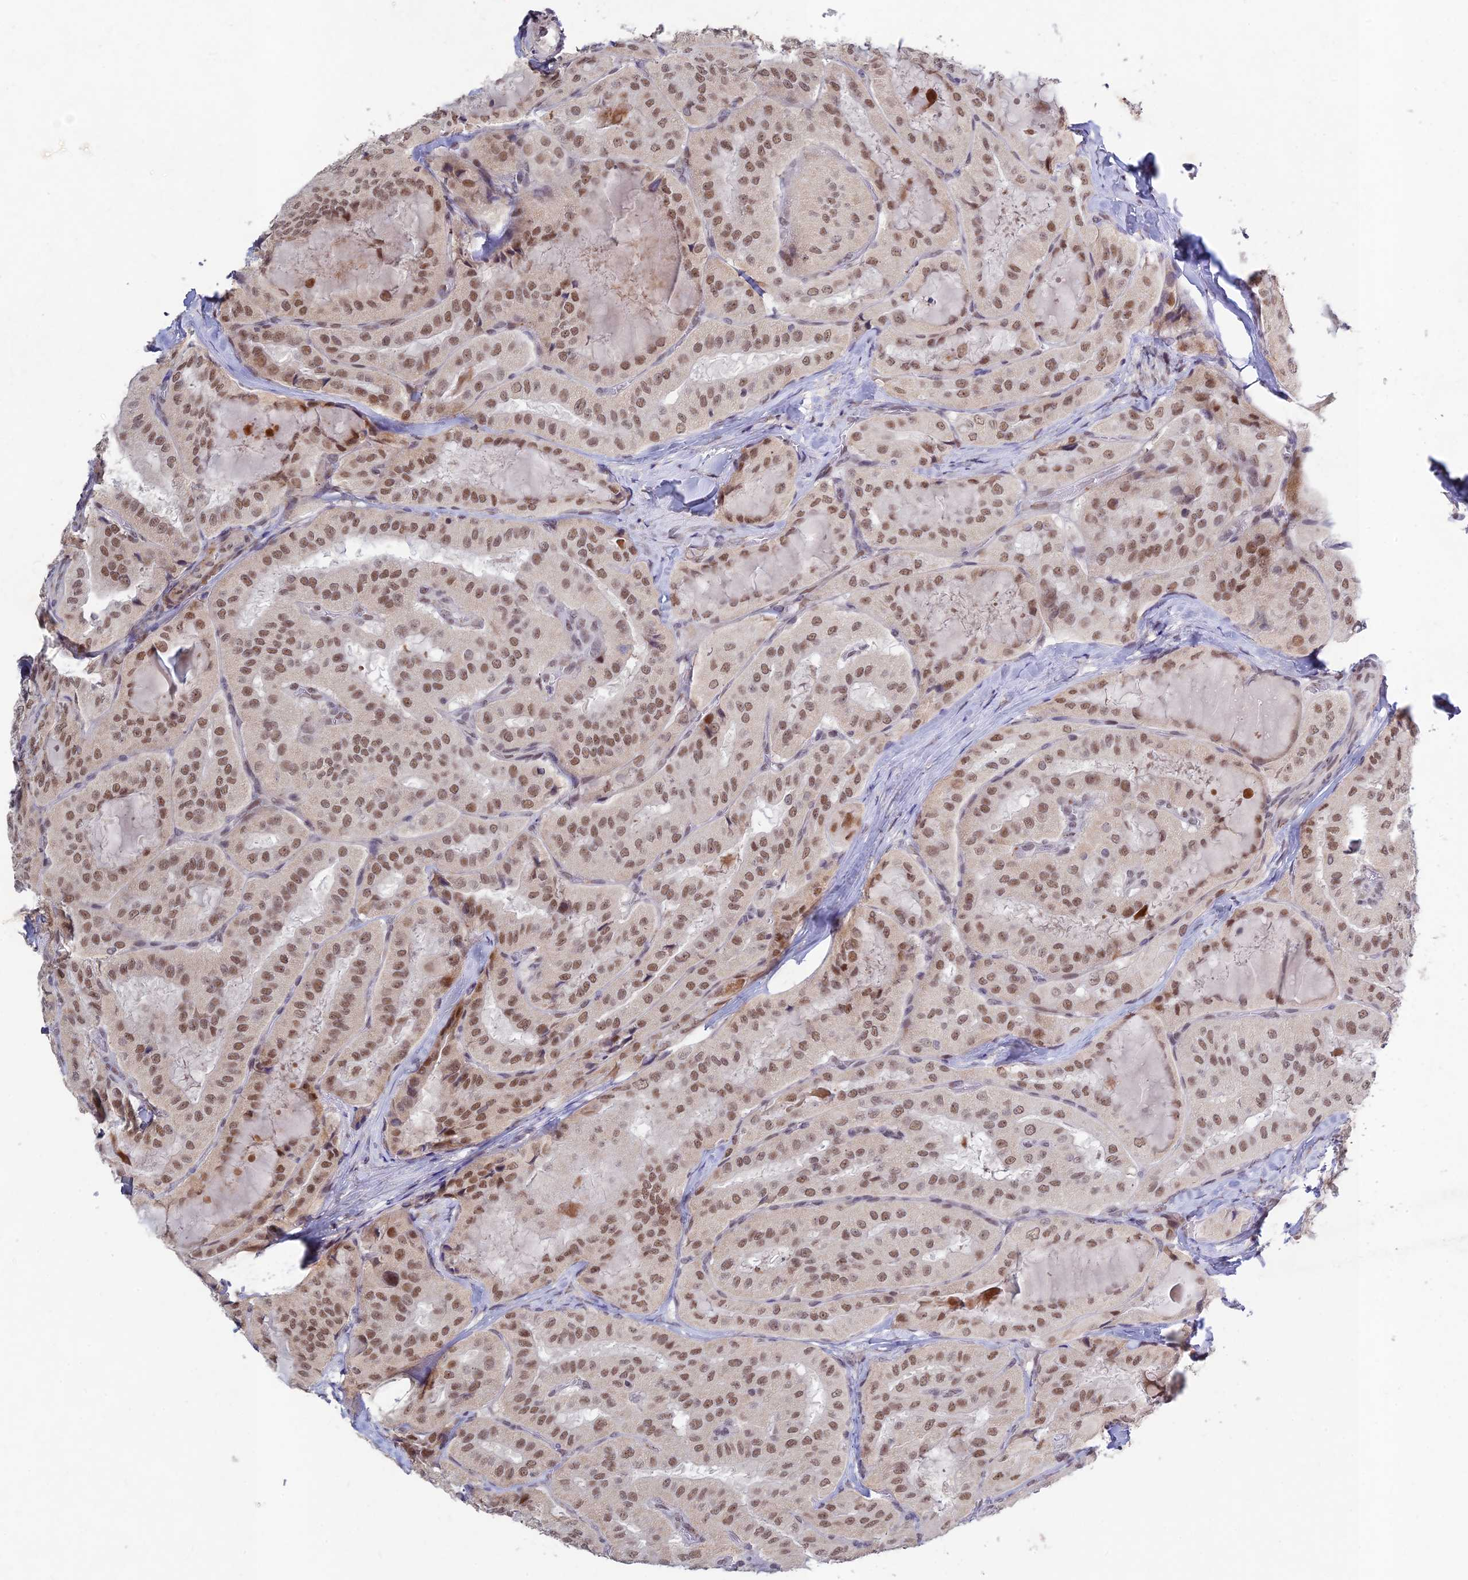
{"staining": {"intensity": "moderate", "quantity": ">75%", "location": "nuclear"}, "tissue": "thyroid cancer", "cell_type": "Tumor cells", "image_type": "cancer", "snomed": [{"axis": "morphology", "description": "Normal tissue, NOS"}, {"axis": "morphology", "description": "Papillary adenocarcinoma, NOS"}, {"axis": "topography", "description": "Thyroid gland"}], "caption": "Moderate nuclear expression for a protein is seen in about >75% of tumor cells of thyroid cancer (papillary adenocarcinoma) using IHC.", "gene": "RAVER1", "patient": {"sex": "female", "age": 59}}